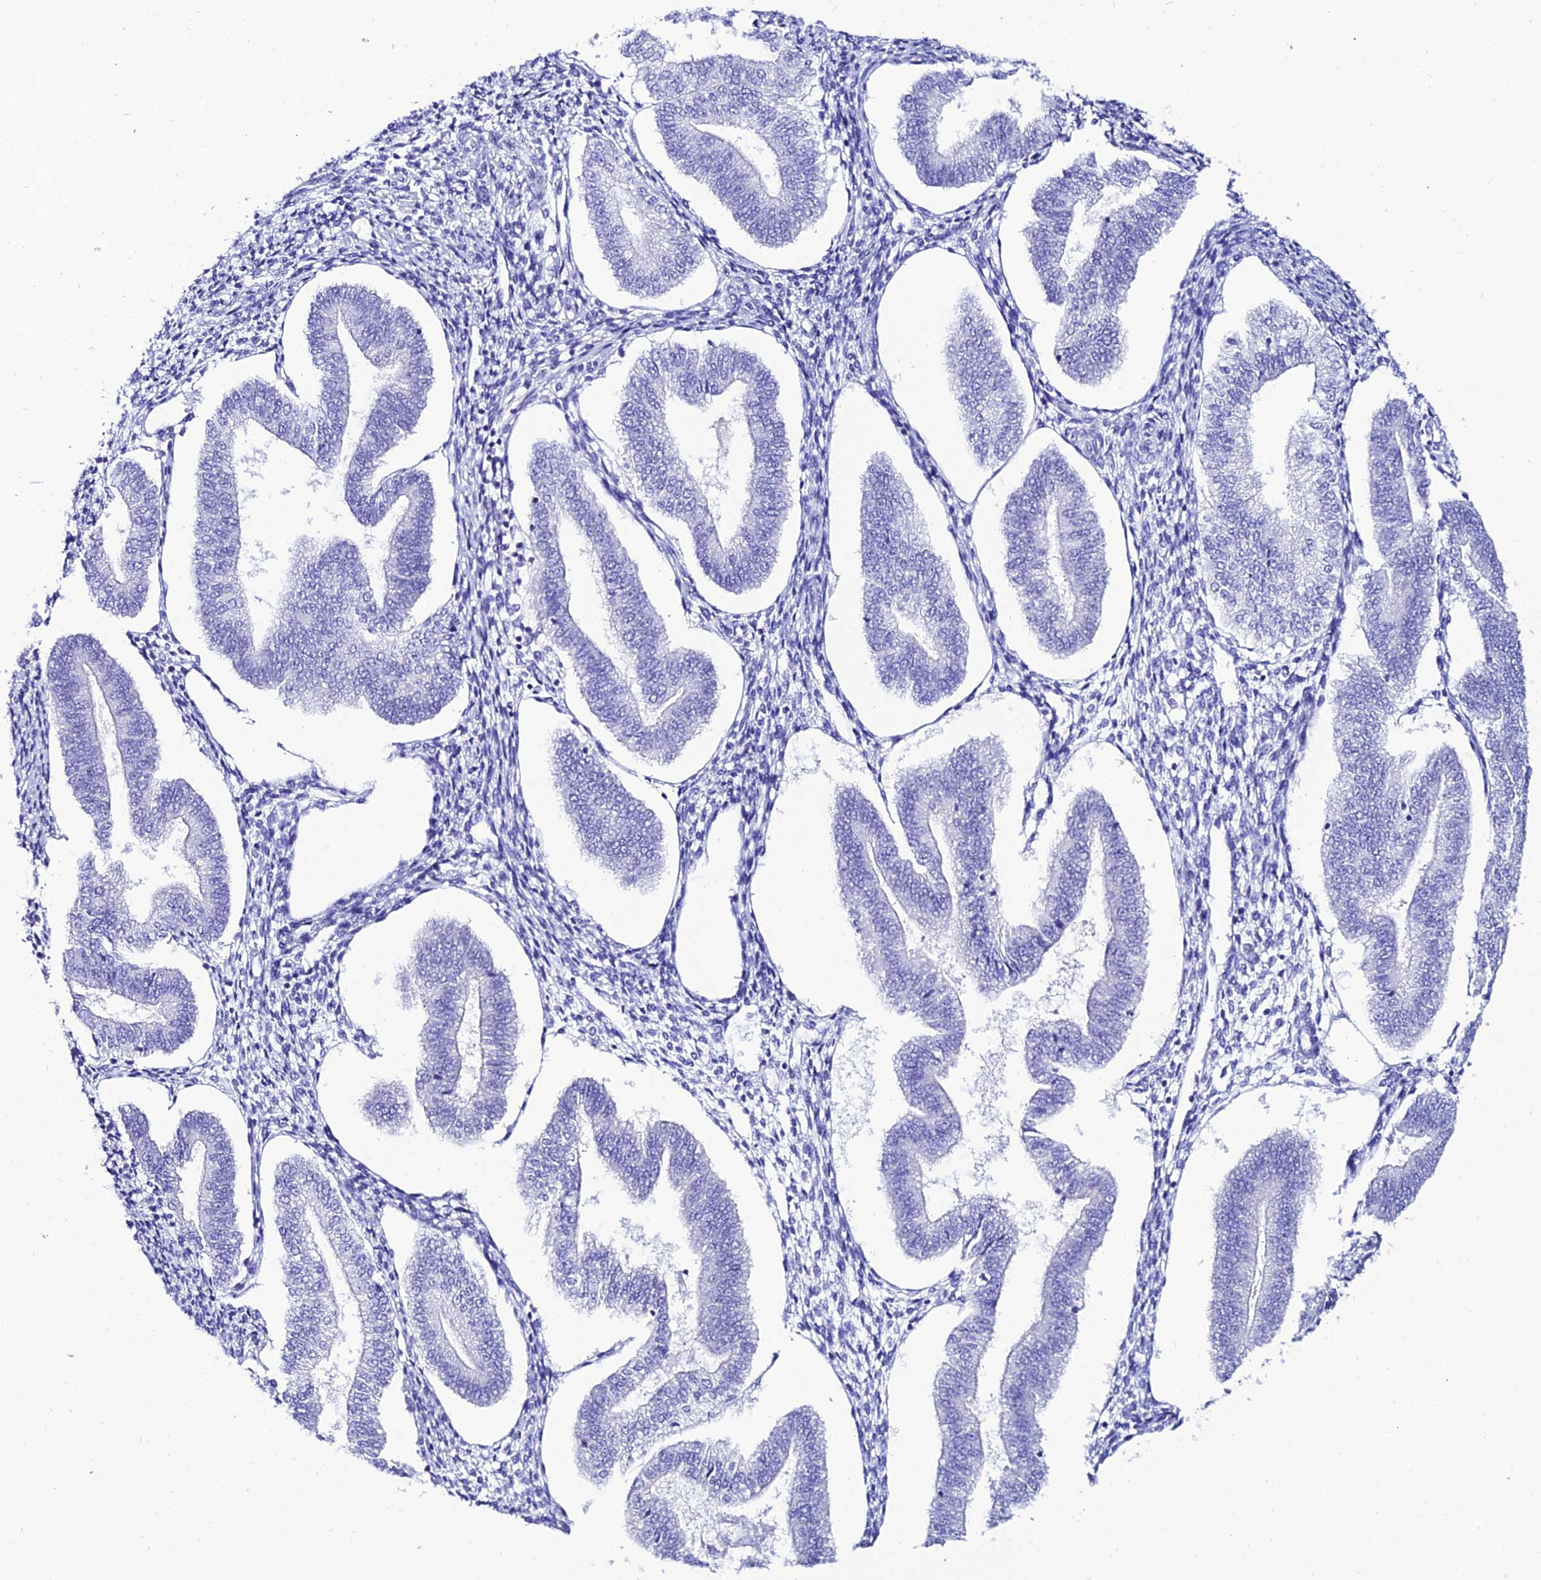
{"staining": {"intensity": "negative", "quantity": "none", "location": "none"}, "tissue": "endometrium", "cell_type": "Cells in endometrial stroma", "image_type": "normal", "snomed": [{"axis": "morphology", "description": "Normal tissue, NOS"}, {"axis": "topography", "description": "Endometrium"}], "caption": "The immunohistochemistry (IHC) micrograph has no significant expression in cells in endometrial stroma of endometrium. (DAB (3,3'-diaminobenzidine) immunohistochemistry with hematoxylin counter stain).", "gene": "OR4D5", "patient": {"sex": "female", "age": 34}}